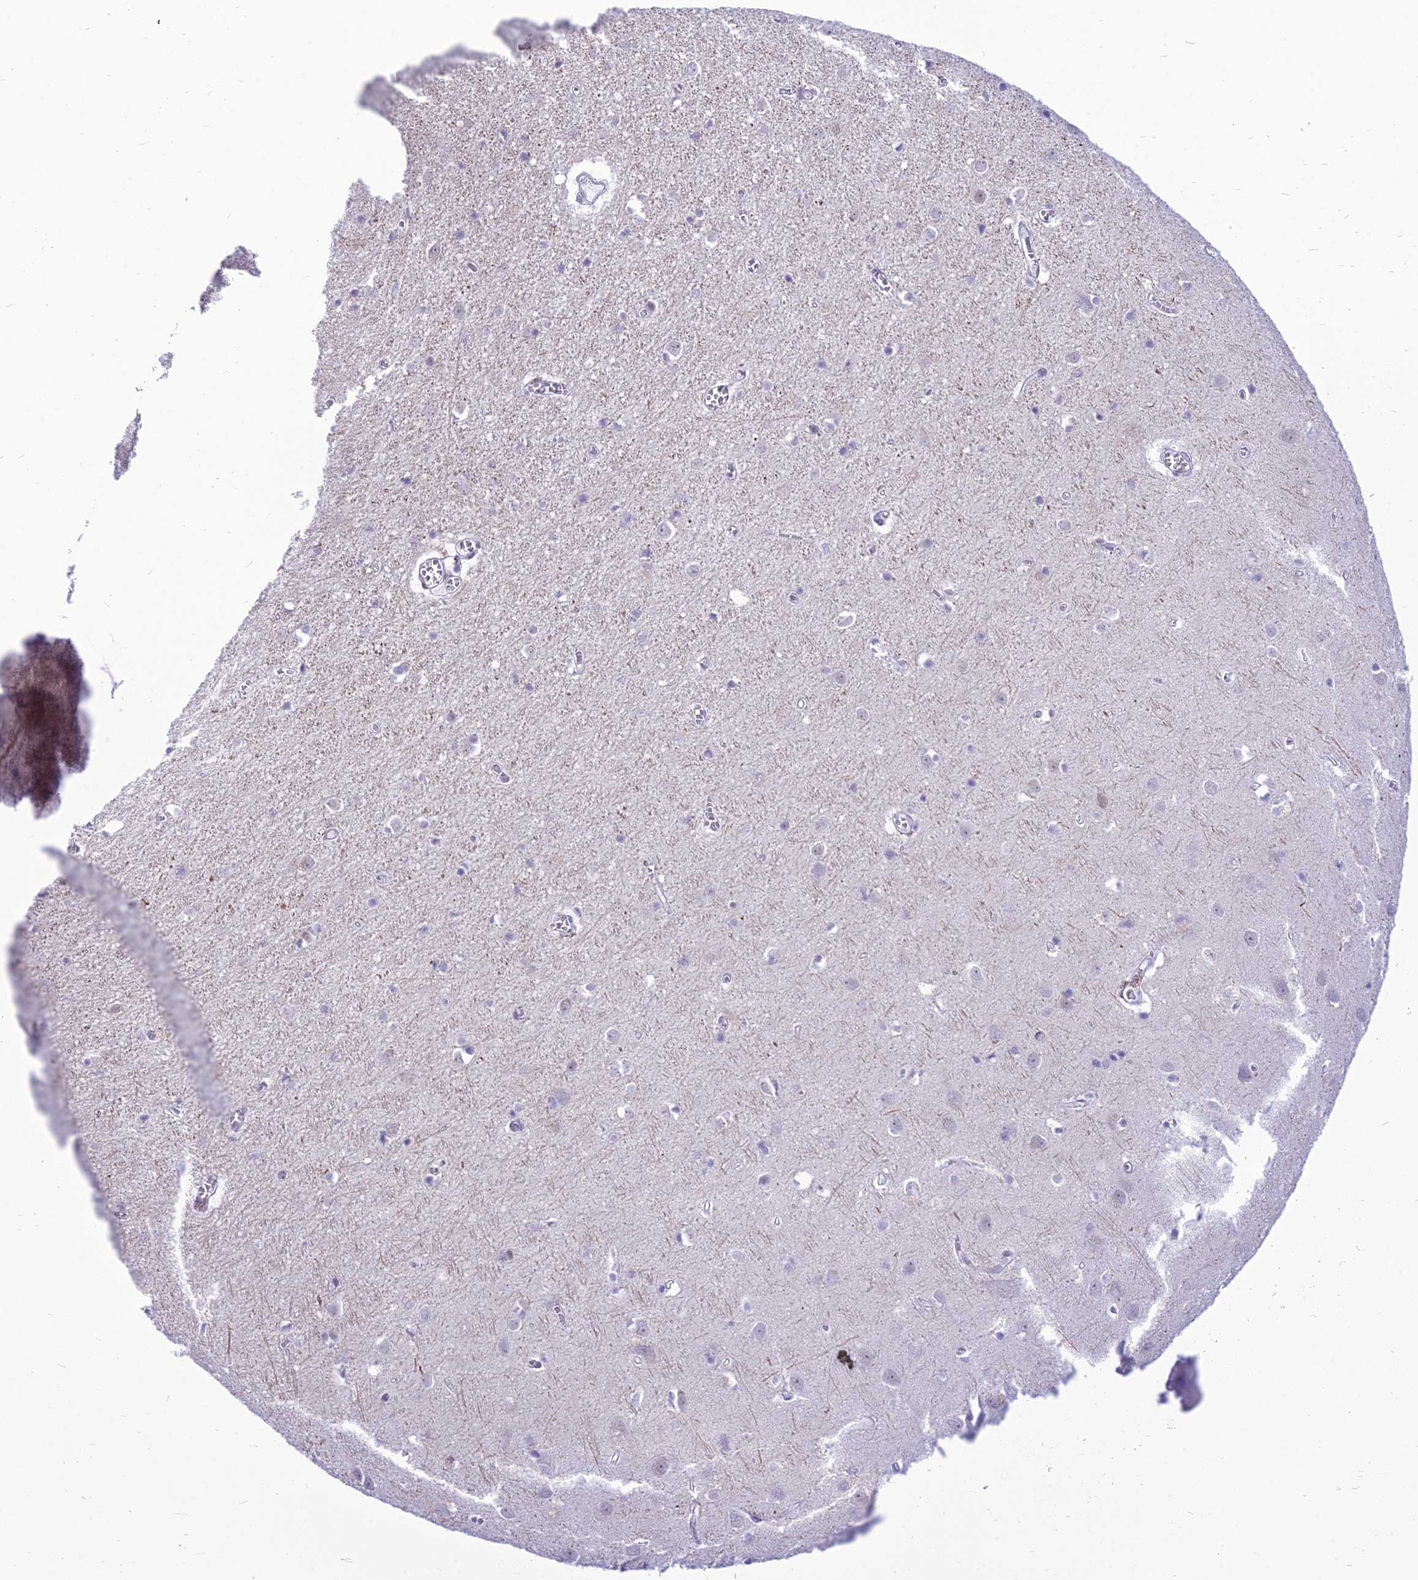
{"staining": {"intensity": "negative", "quantity": "none", "location": "none"}, "tissue": "cerebral cortex", "cell_type": "Endothelial cells", "image_type": "normal", "snomed": [{"axis": "morphology", "description": "Normal tissue, NOS"}, {"axis": "topography", "description": "Cerebral cortex"}], "caption": "Immunohistochemical staining of benign cerebral cortex shows no significant positivity in endothelial cells. The staining was performed using DAB to visualize the protein expression in brown, while the nuclei were stained in blue with hematoxylin (Magnification: 20x).", "gene": "DHX40", "patient": {"sex": "female", "age": 64}}